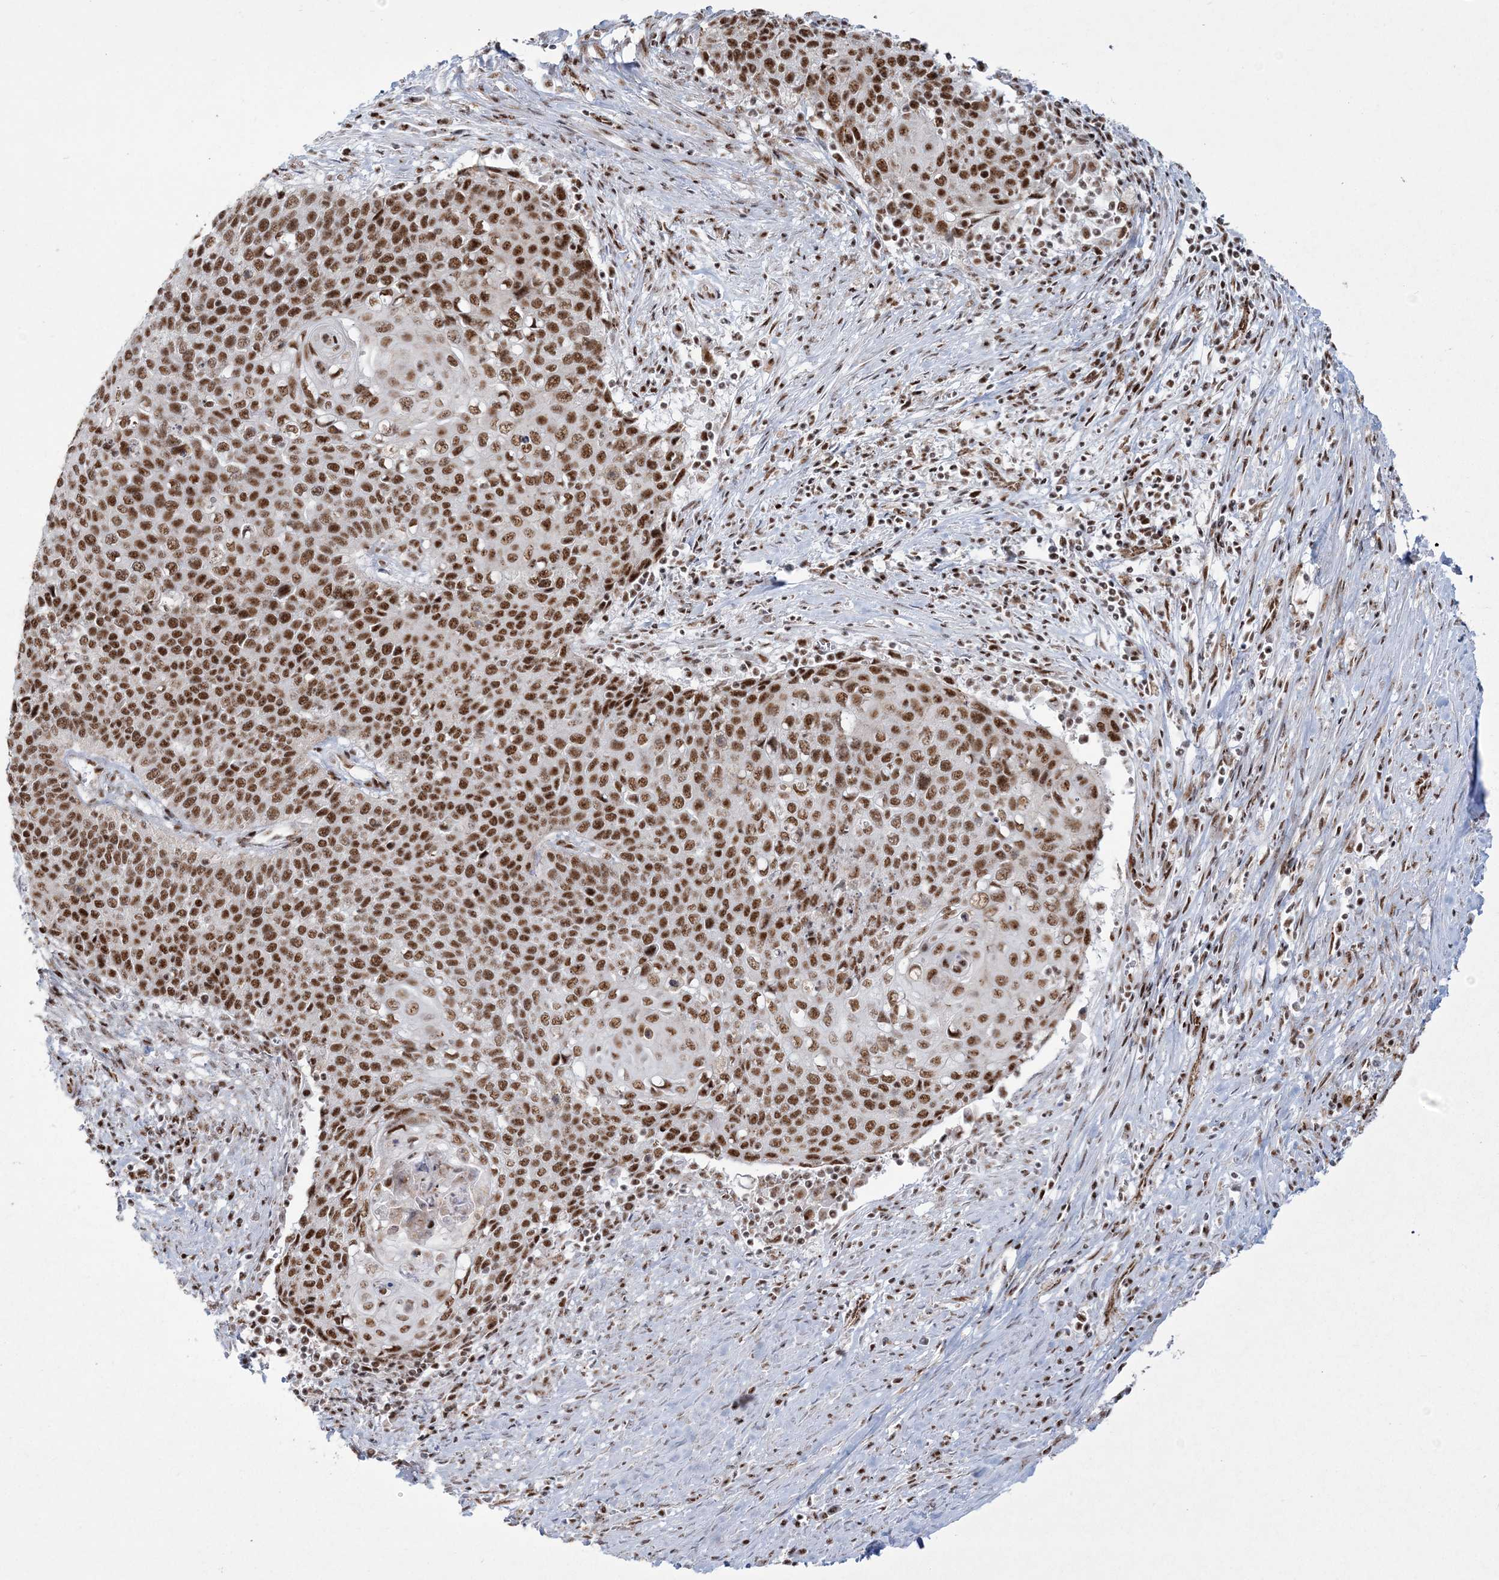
{"staining": {"intensity": "strong", "quantity": ">75%", "location": "nuclear"}, "tissue": "cervical cancer", "cell_type": "Tumor cells", "image_type": "cancer", "snomed": [{"axis": "morphology", "description": "Squamous cell carcinoma, NOS"}, {"axis": "topography", "description": "Cervix"}], "caption": "Protein staining by immunohistochemistry (IHC) exhibits strong nuclear staining in about >75% of tumor cells in cervical squamous cell carcinoma.", "gene": "RBM17", "patient": {"sex": "female", "age": 39}}